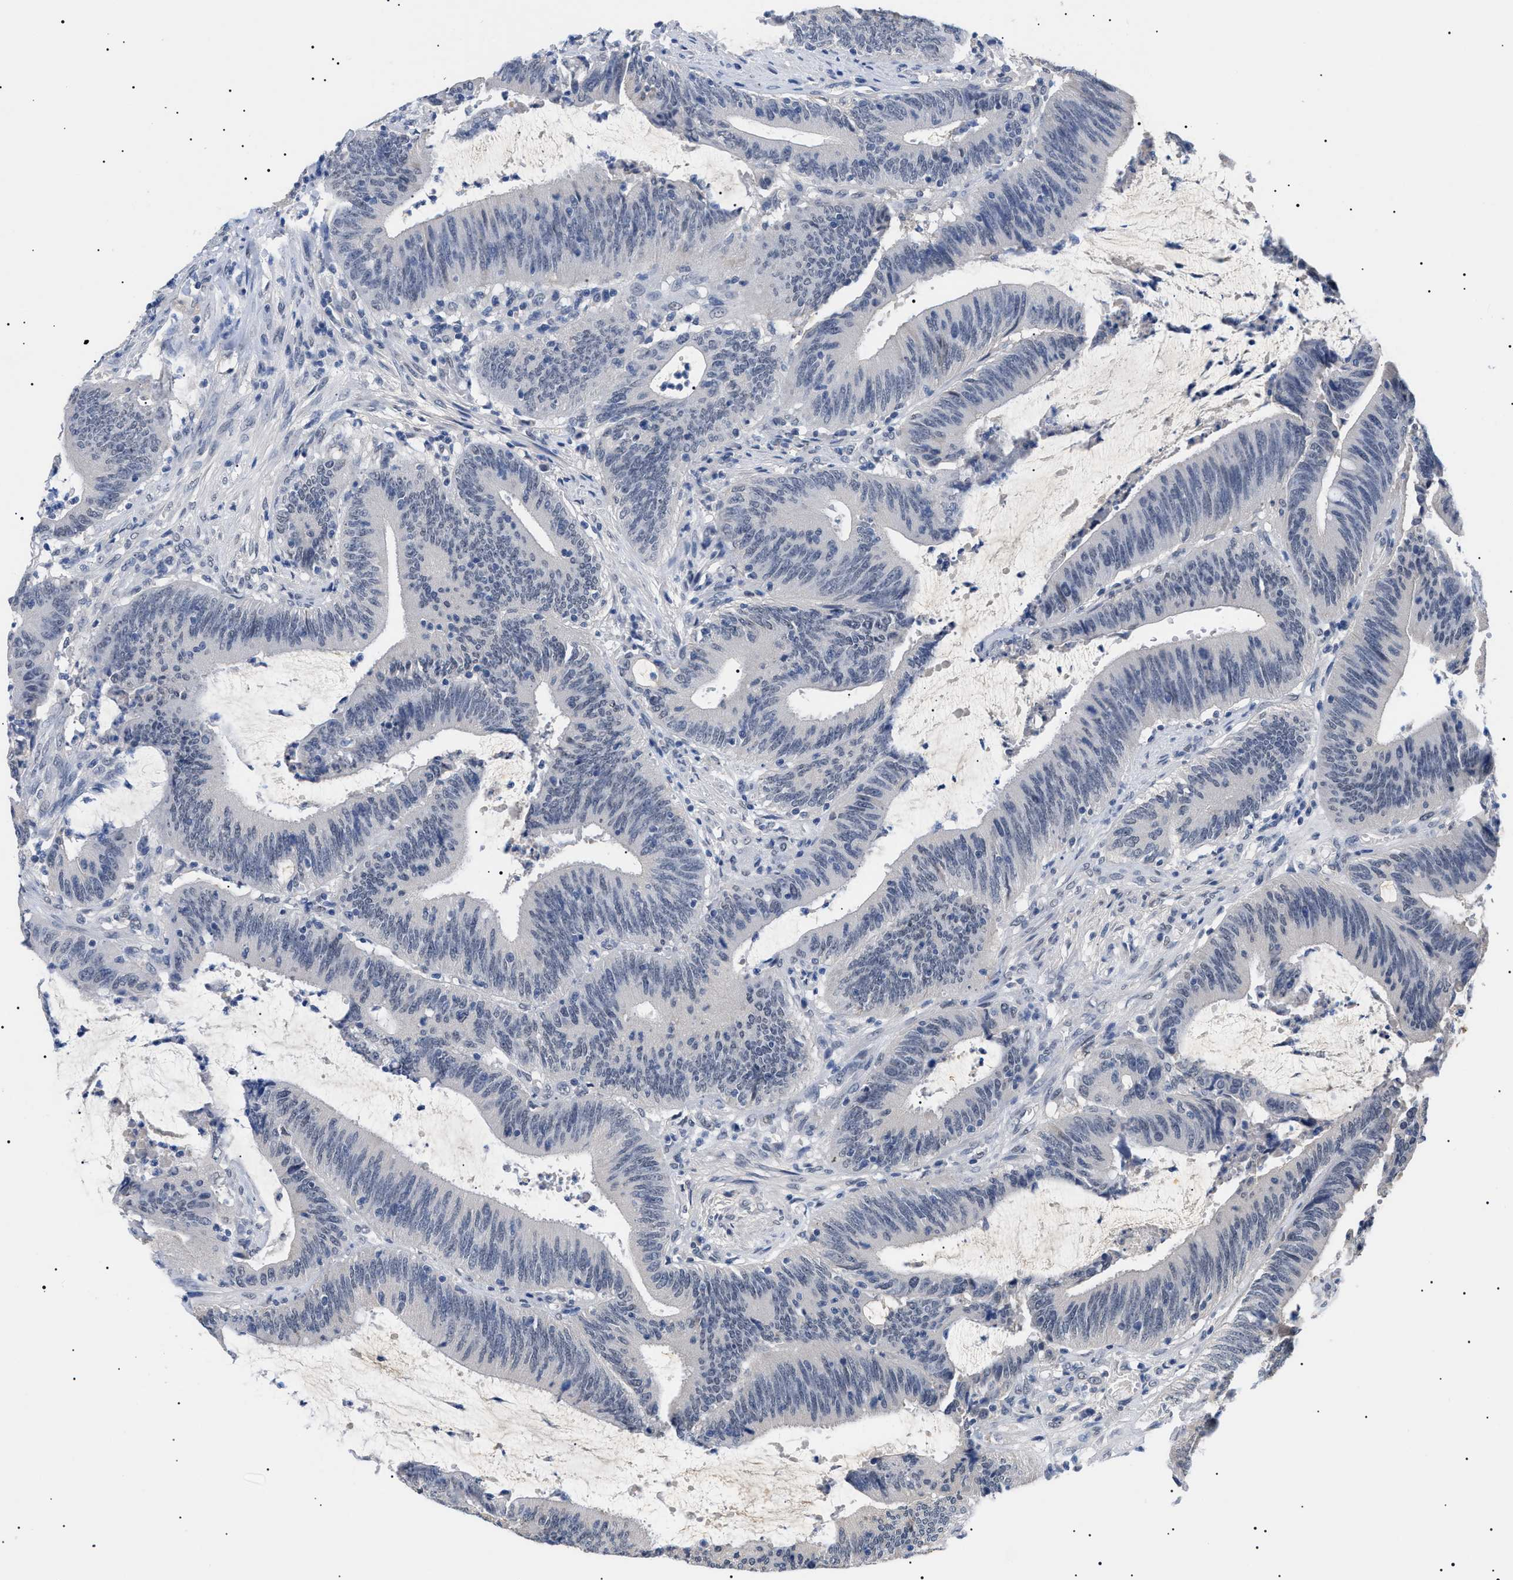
{"staining": {"intensity": "negative", "quantity": "none", "location": "none"}, "tissue": "colorectal cancer", "cell_type": "Tumor cells", "image_type": "cancer", "snomed": [{"axis": "morphology", "description": "Normal tissue, NOS"}, {"axis": "morphology", "description": "Adenocarcinoma, NOS"}, {"axis": "topography", "description": "Rectum"}], "caption": "The image demonstrates no staining of tumor cells in colorectal cancer (adenocarcinoma).", "gene": "PRRT2", "patient": {"sex": "female", "age": 66}}